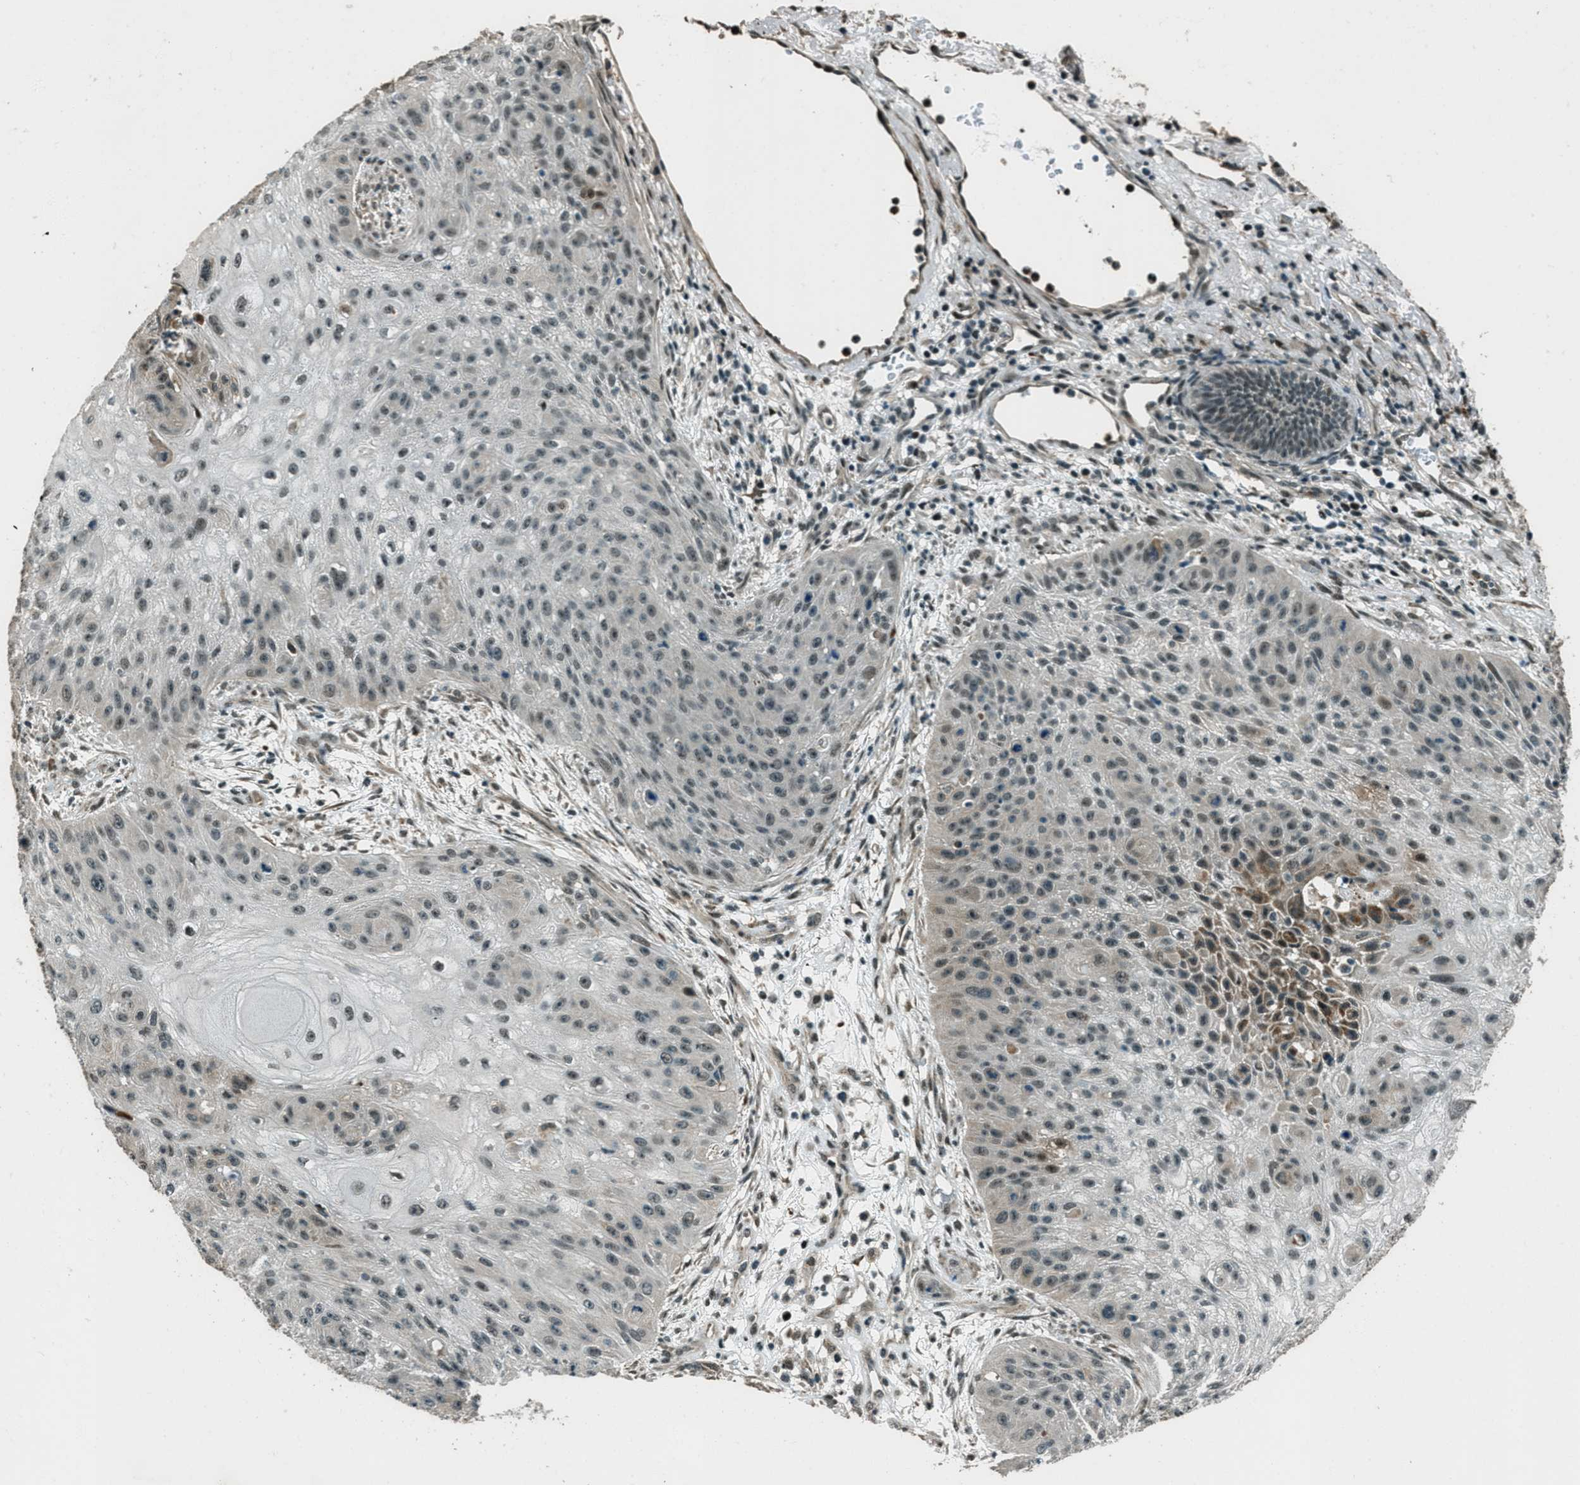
{"staining": {"intensity": "weak", "quantity": "<25%", "location": "nuclear"}, "tissue": "skin cancer", "cell_type": "Tumor cells", "image_type": "cancer", "snomed": [{"axis": "morphology", "description": "Squamous cell carcinoma, NOS"}, {"axis": "topography", "description": "Skin"}], "caption": "Immunohistochemical staining of skin cancer (squamous cell carcinoma) displays no significant positivity in tumor cells.", "gene": "TARDBP", "patient": {"sex": "female", "age": 80}}